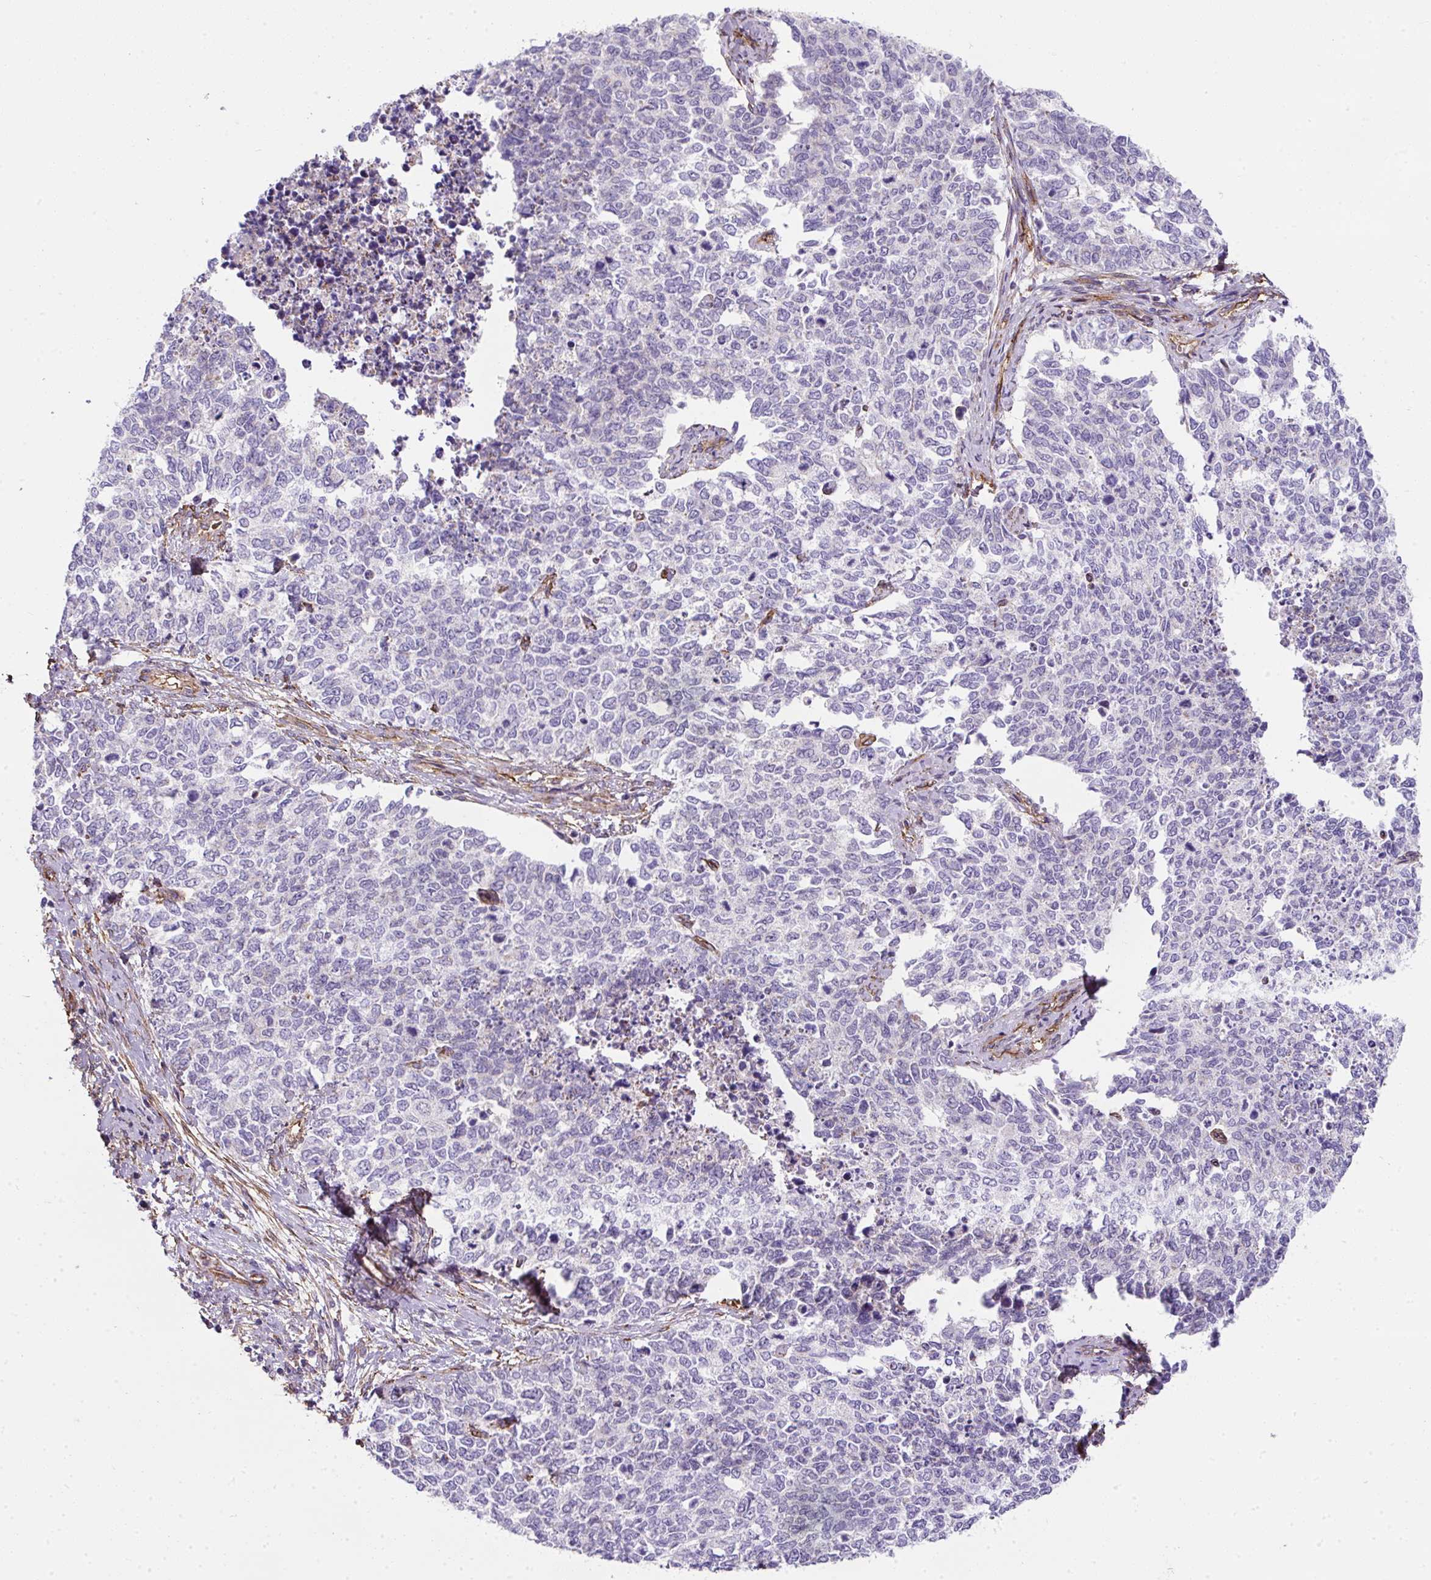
{"staining": {"intensity": "negative", "quantity": "none", "location": "none"}, "tissue": "cervical cancer", "cell_type": "Tumor cells", "image_type": "cancer", "snomed": [{"axis": "morphology", "description": "Squamous cell carcinoma, NOS"}, {"axis": "topography", "description": "Cervix"}], "caption": "Immunohistochemistry micrograph of neoplastic tissue: cervical squamous cell carcinoma stained with DAB (3,3'-diaminobenzidine) demonstrates no significant protein expression in tumor cells.", "gene": "ANKUB1", "patient": {"sex": "female", "age": 63}}